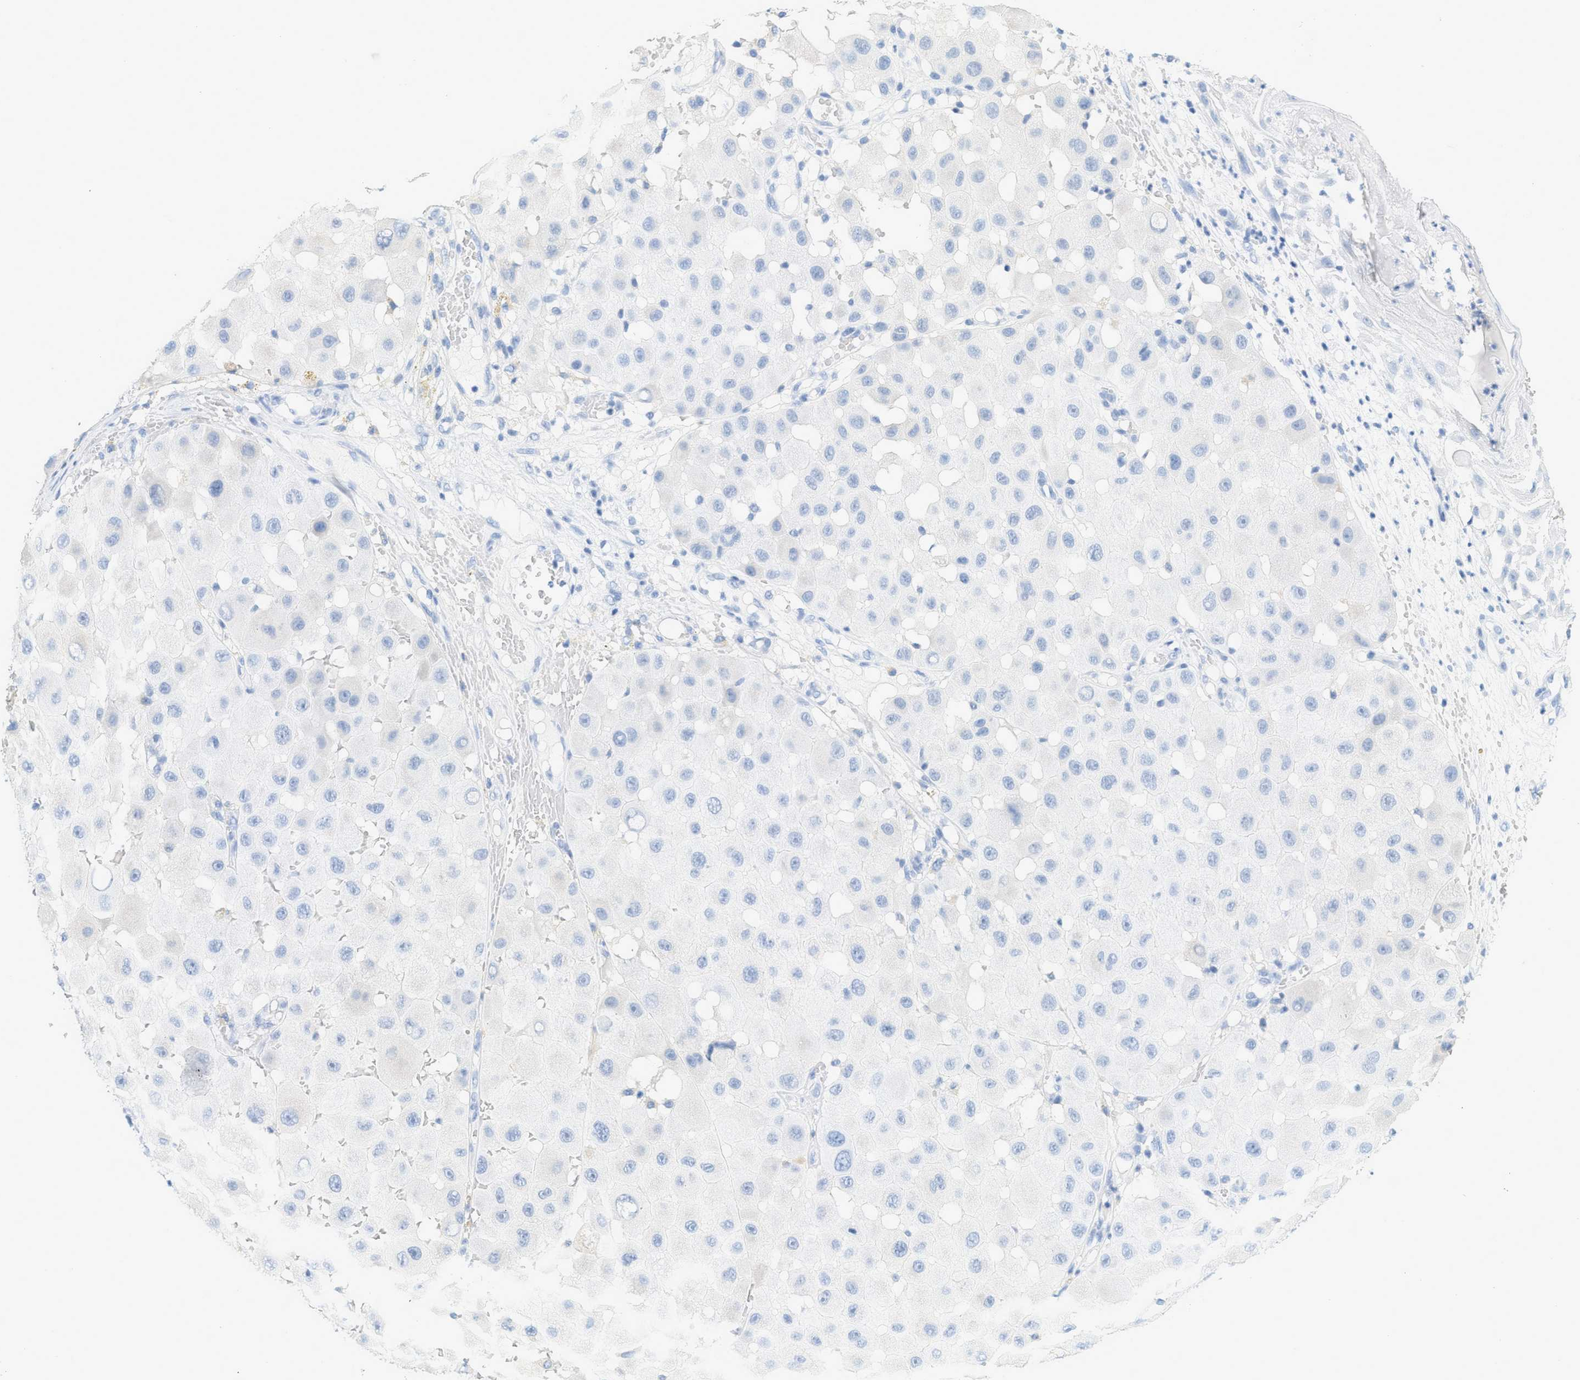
{"staining": {"intensity": "negative", "quantity": "none", "location": "none"}, "tissue": "melanoma", "cell_type": "Tumor cells", "image_type": "cancer", "snomed": [{"axis": "morphology", "description": "Malignant melanoma, NOS"}, {"axis": "topography", "description": "Skin"}], "caption": "An IHC histopathology image of malignant melanoma is shown. There is no staining in tumor cells of malignant melanoma.", "gene": "PAPPA", "patient": {"sex": "female", "age": 81}}